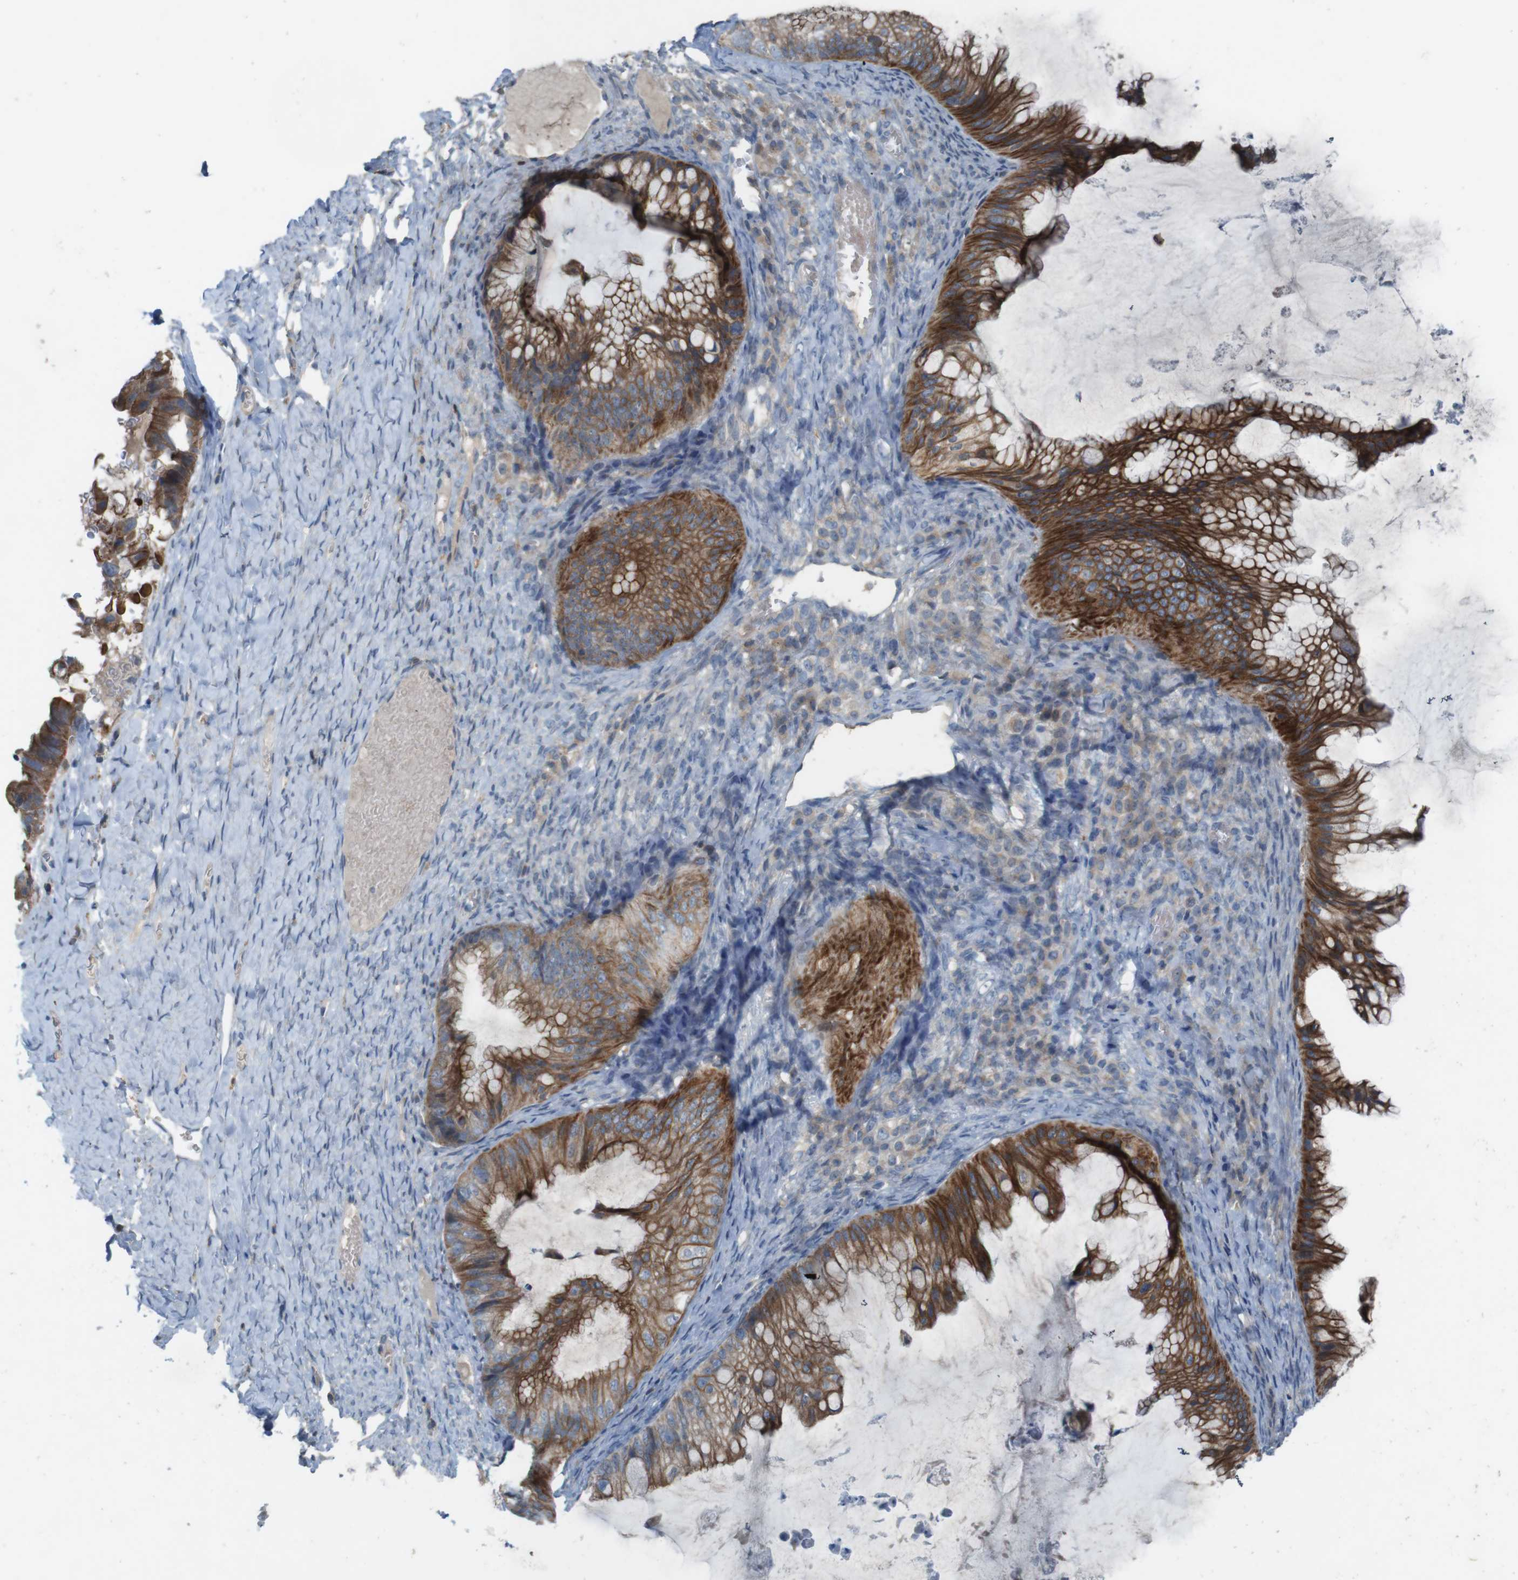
{"staining": {"intensity": "strong", "quantity": ">75%", "location": "cytoplasmic/membranous"}, "tissue": "ovarian cancer", "cell_type": "Tumor cells", "image_type": "cancer", "snomed": [{"axis": "morphology", "description": "Cystadenocarcinoma, mucinous, NOS"}, {"axis": "topography", "description": "Ovary"}], "caption": "Immunohistochemistry of ovarian cancer shows high levels of strong cytoplasmic/membranous staining in approximately >75% of tumor cells.", "gene": "MOGAT3", "patient": {"sex": "female", "age": 61}}